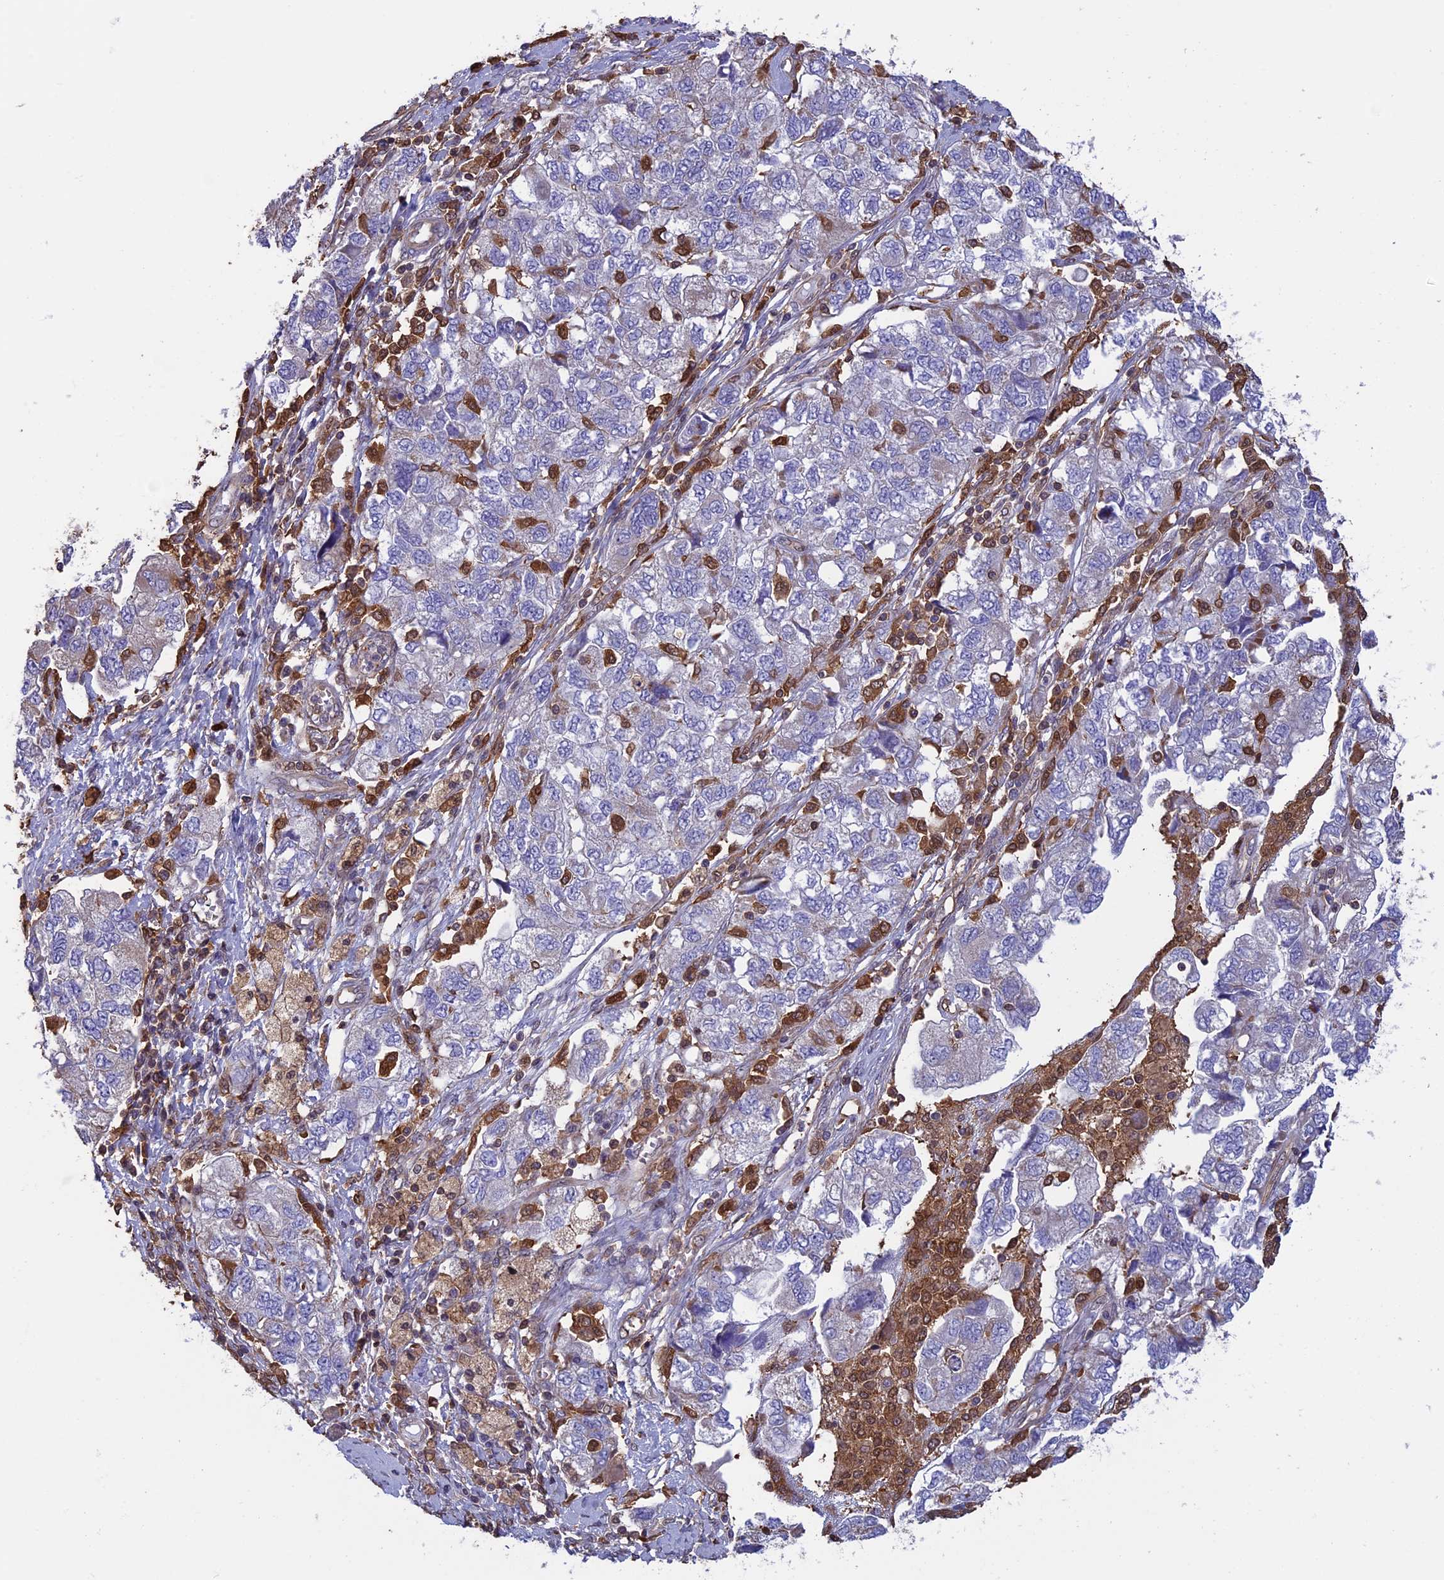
{"staining": {"intensity": "negative", "quantity": "none", "location": "none"}, "tissue": "ovarian cancer", "cell_type": "Tumor cells", "image_type": "cancer", "snomed": [{"axis": "morphology", "description": "Carcinoma, NOS"}, {"axis": "morphology", "description": "Cystadenocarcinoma, serous, NOS"}, {"axis": "topography", "description": "Ovary"}], "caption": "An image of ovarian cancer stained for a protein displays no brown staining in tumor cells.", "gene": "ARHGAP18", "patient": {"sex": "female", "age": 69}}